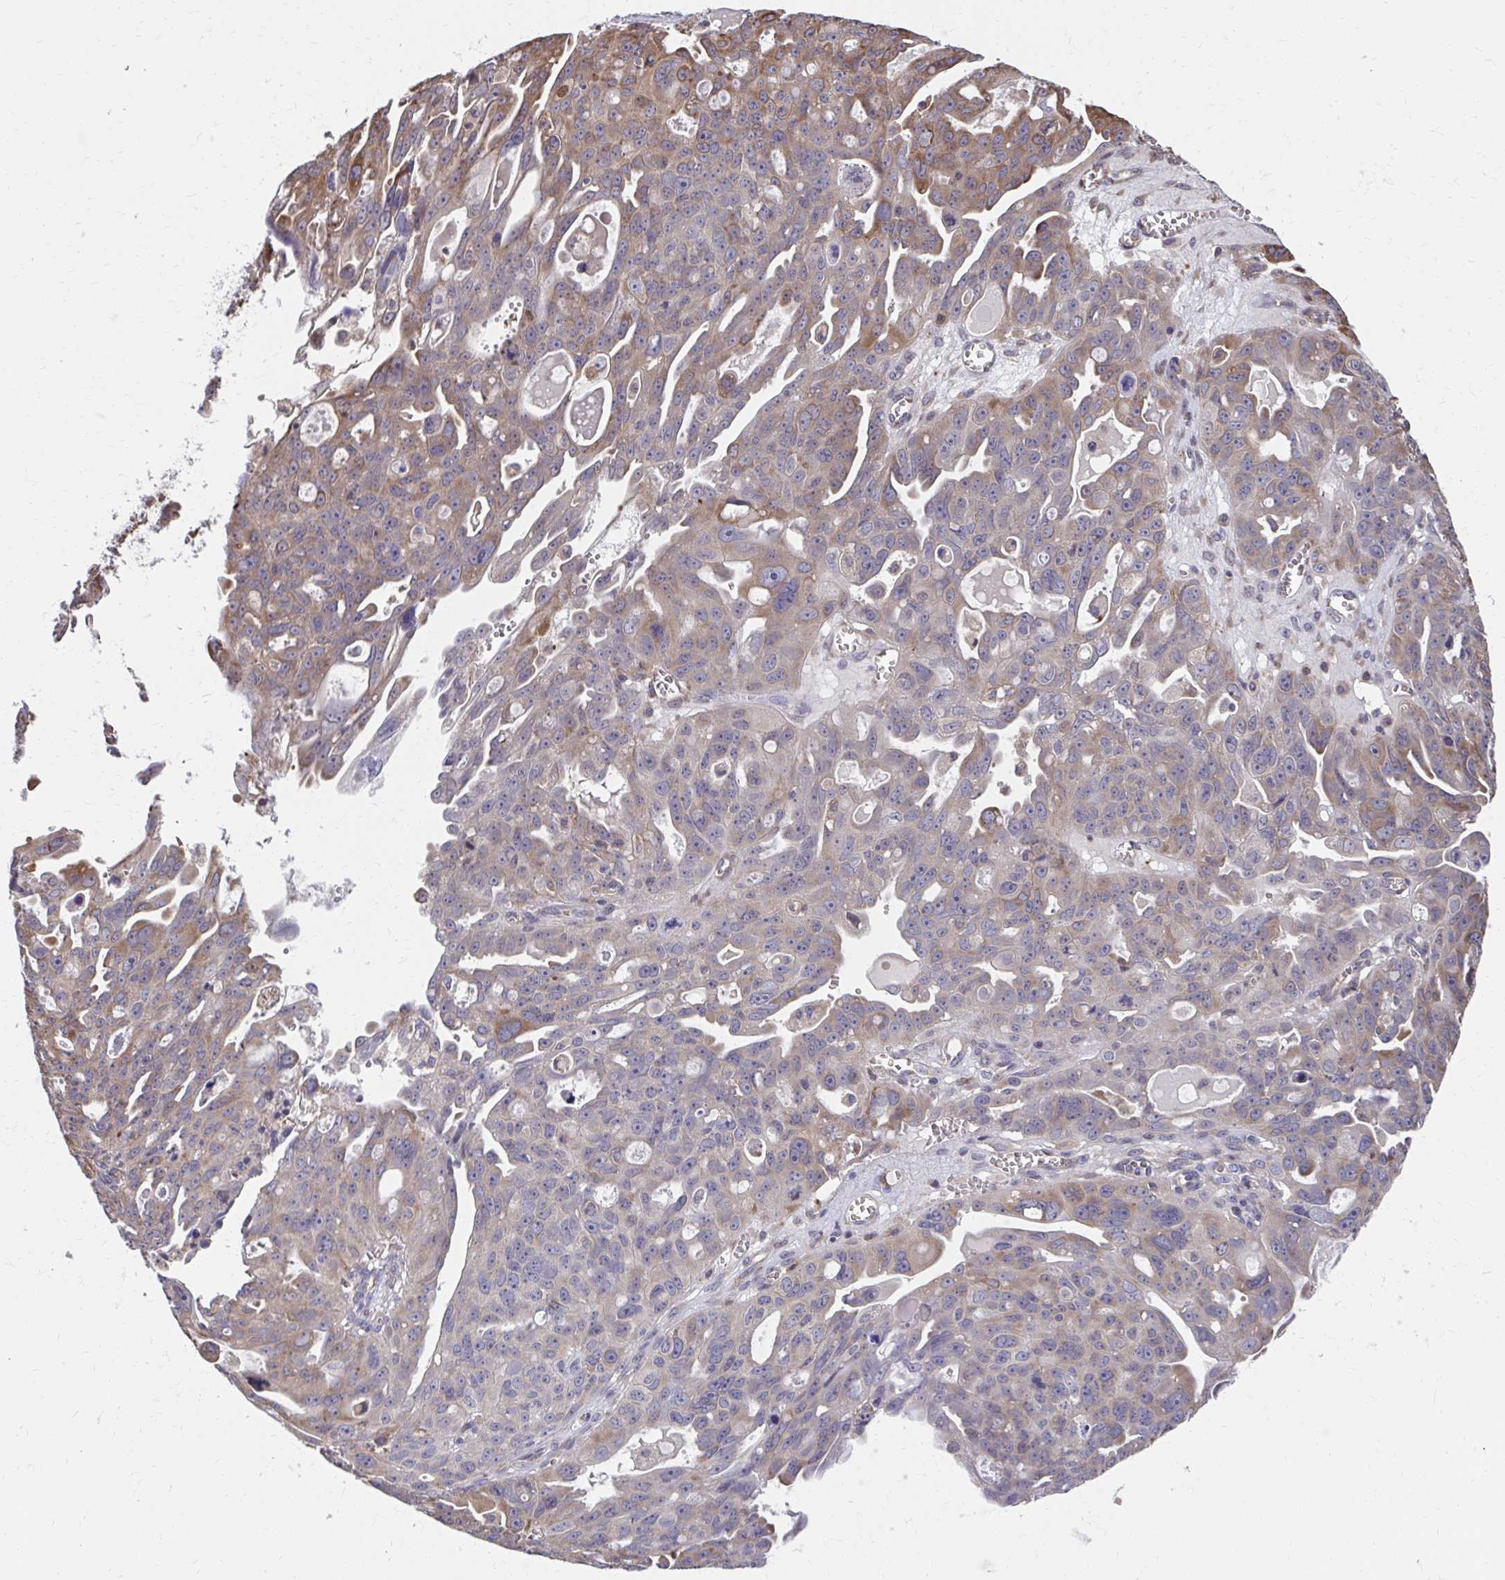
{"staining": {"intensity": "weak", "quantity": "25%-75%", "location": "cytoplasmic/membranous"}, "tissue": "ovarian cancer", "cell_type": "Tumor cells", "image_type": "cancer", "snomed": [{"axis": "morphology", "description": "Carcinoma, endometroid"}, {"axis": "topography", "description": "Ovary"}], "caption": "Ovarian endometroid carcinoma was stained to show a protein in brown. There is low levels of weak cytoplasmic/membranous expression in approximately 25%-75% of tumor cells.", "gene": "ZNF778", "patient": {"sex": "female", "age": 70}}